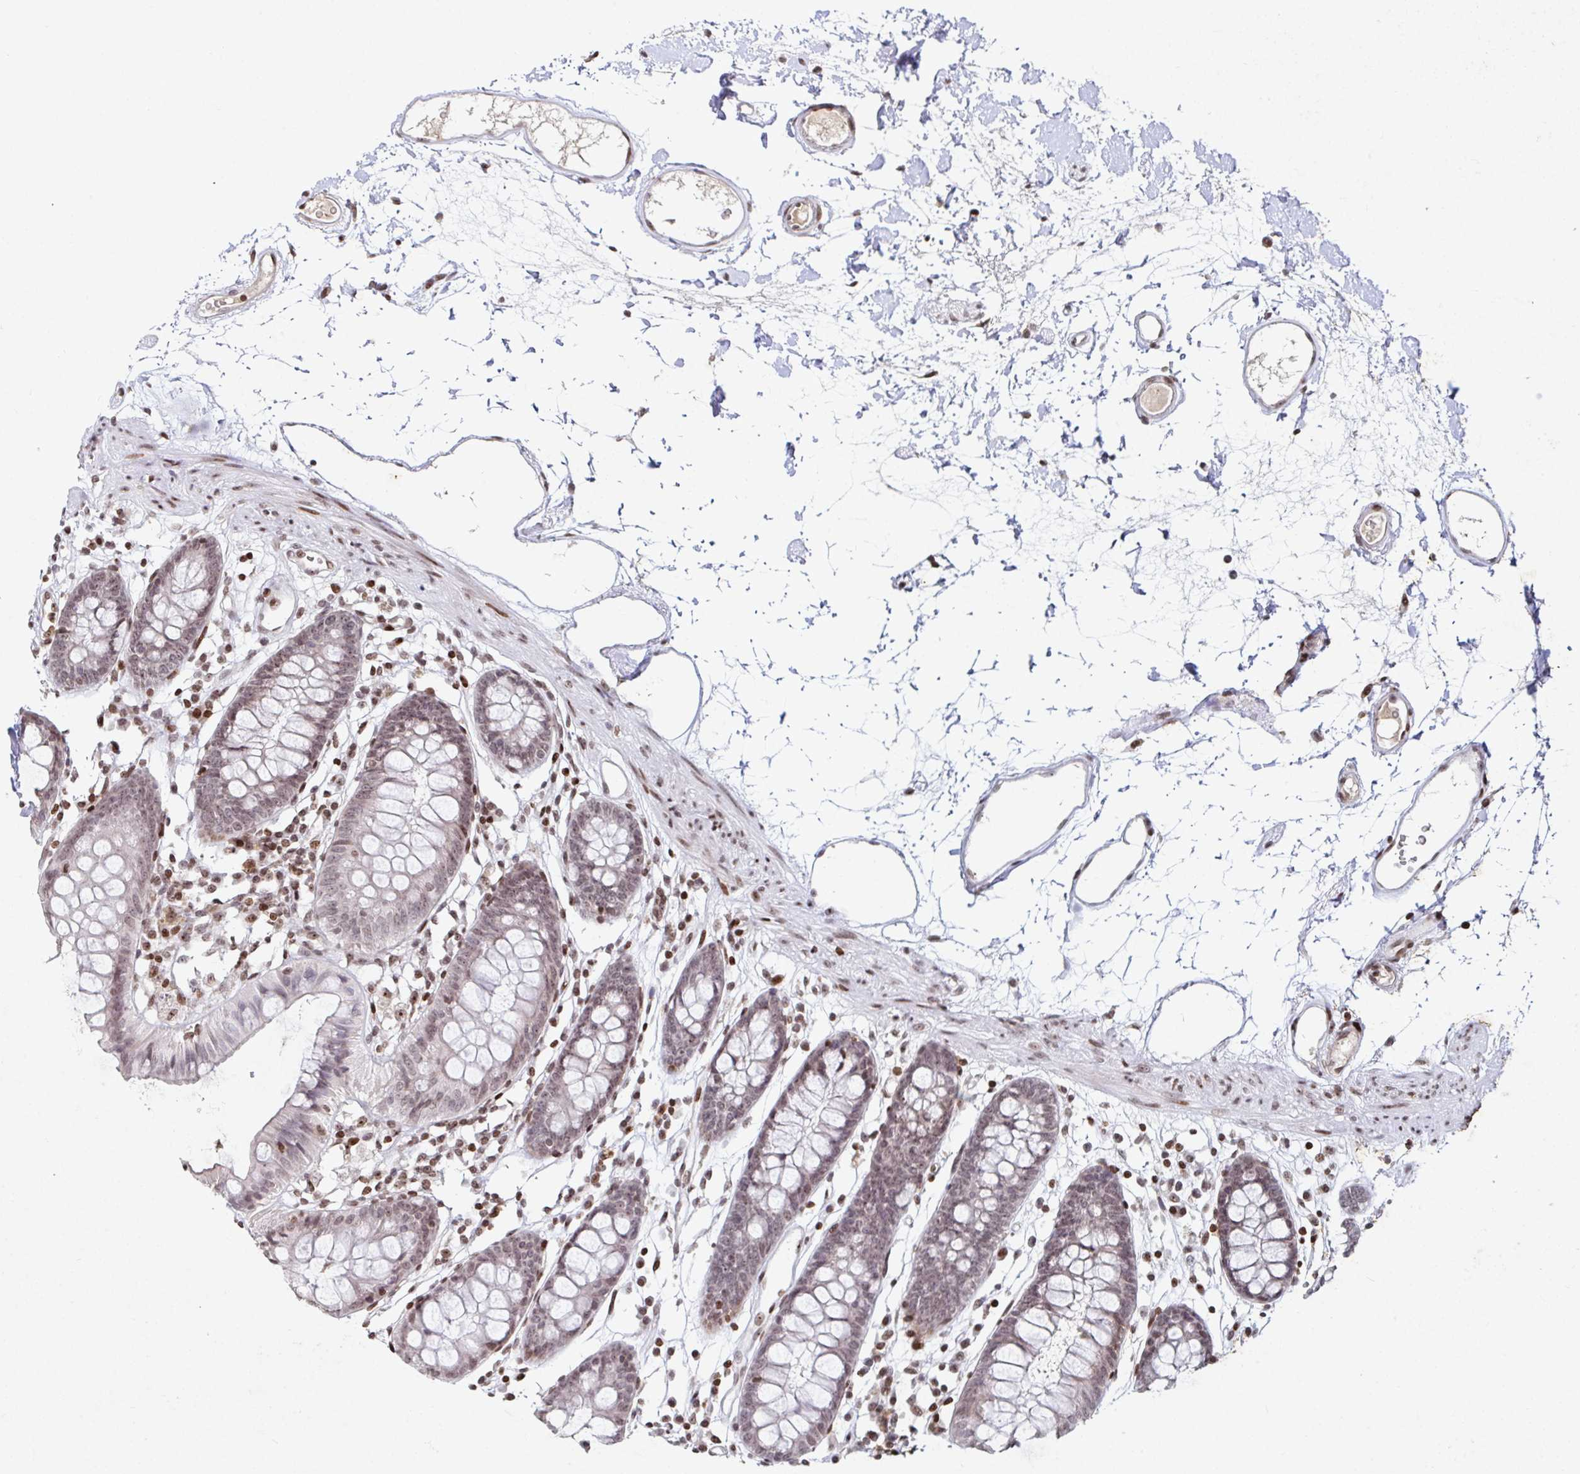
{"staining": {"intensity": "moderate", "quantity": ">75%", "location": "nuclear"}, "tissue": "colon", "cell_type": "Endothelial cells", "image_type": "normal", "snomed": [{"axis": "morphology", "description": "Normal tissue, NOS"}, {"axis": "topography", "description": "Colon"}], "caption": "Immunohistochemical staining of normal colon shows >75% levels of moderate nuclear protein expression in about >75% of endothelial cells. Nuclei are stained in blue.", "gene": "C19orf53", "patient": {"sex": "female", "age": 84}}